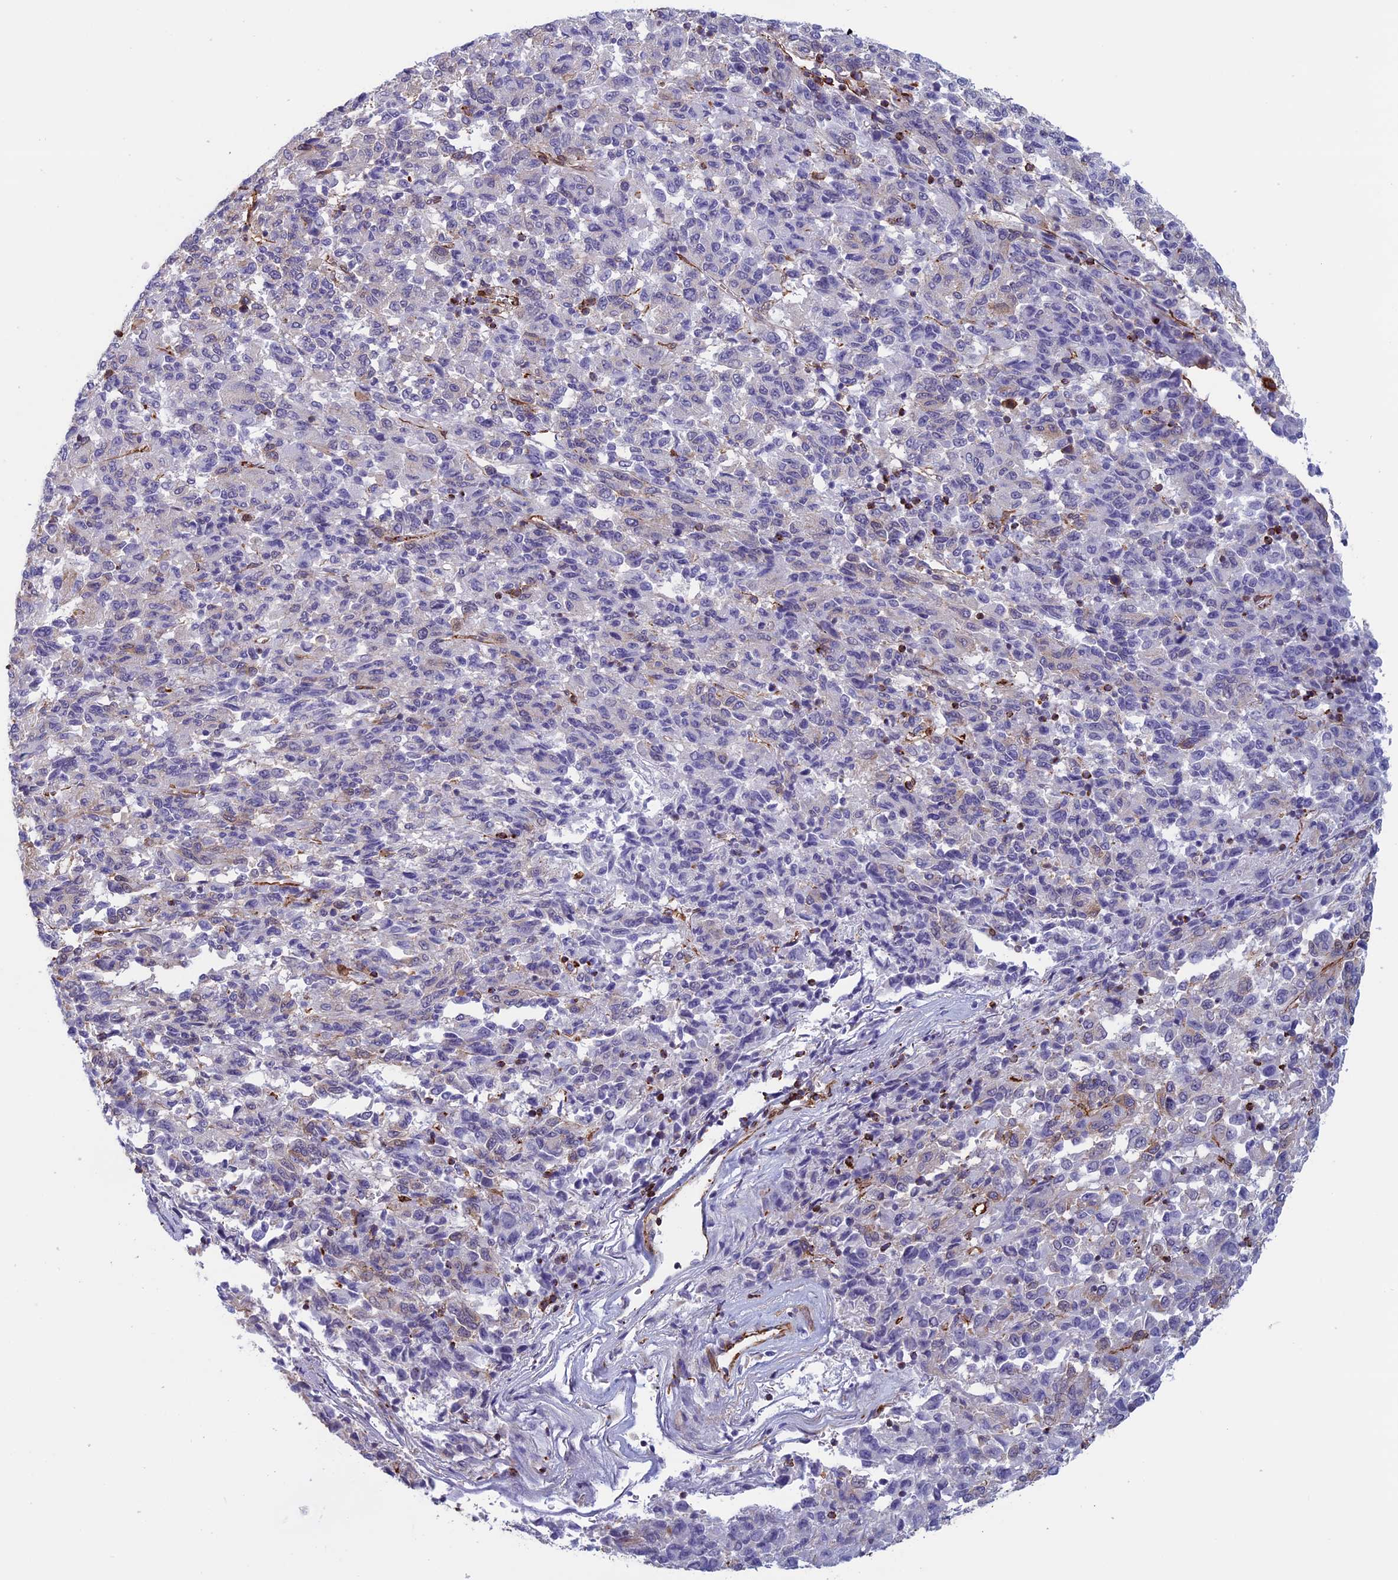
{"staining": {"intensity": "negative", "quantity": "none", "location": "none"}, "tissue": "melanoma", "cell_type": "Tumor cells", "image_type": "cancer", "snomed": [{"axis": "morphology", "description": "Malignant melanoma, Metastatic site"}, {"axis": "topography", "description": "Lung"}], "caption": "The histopathology image shows no staining of tumor cells in malignant melanoma (metastatic site). Nuclei are stained in blue.", "gene": "ANGPTL2", "patient": {"sex": "male", "age": 64}}